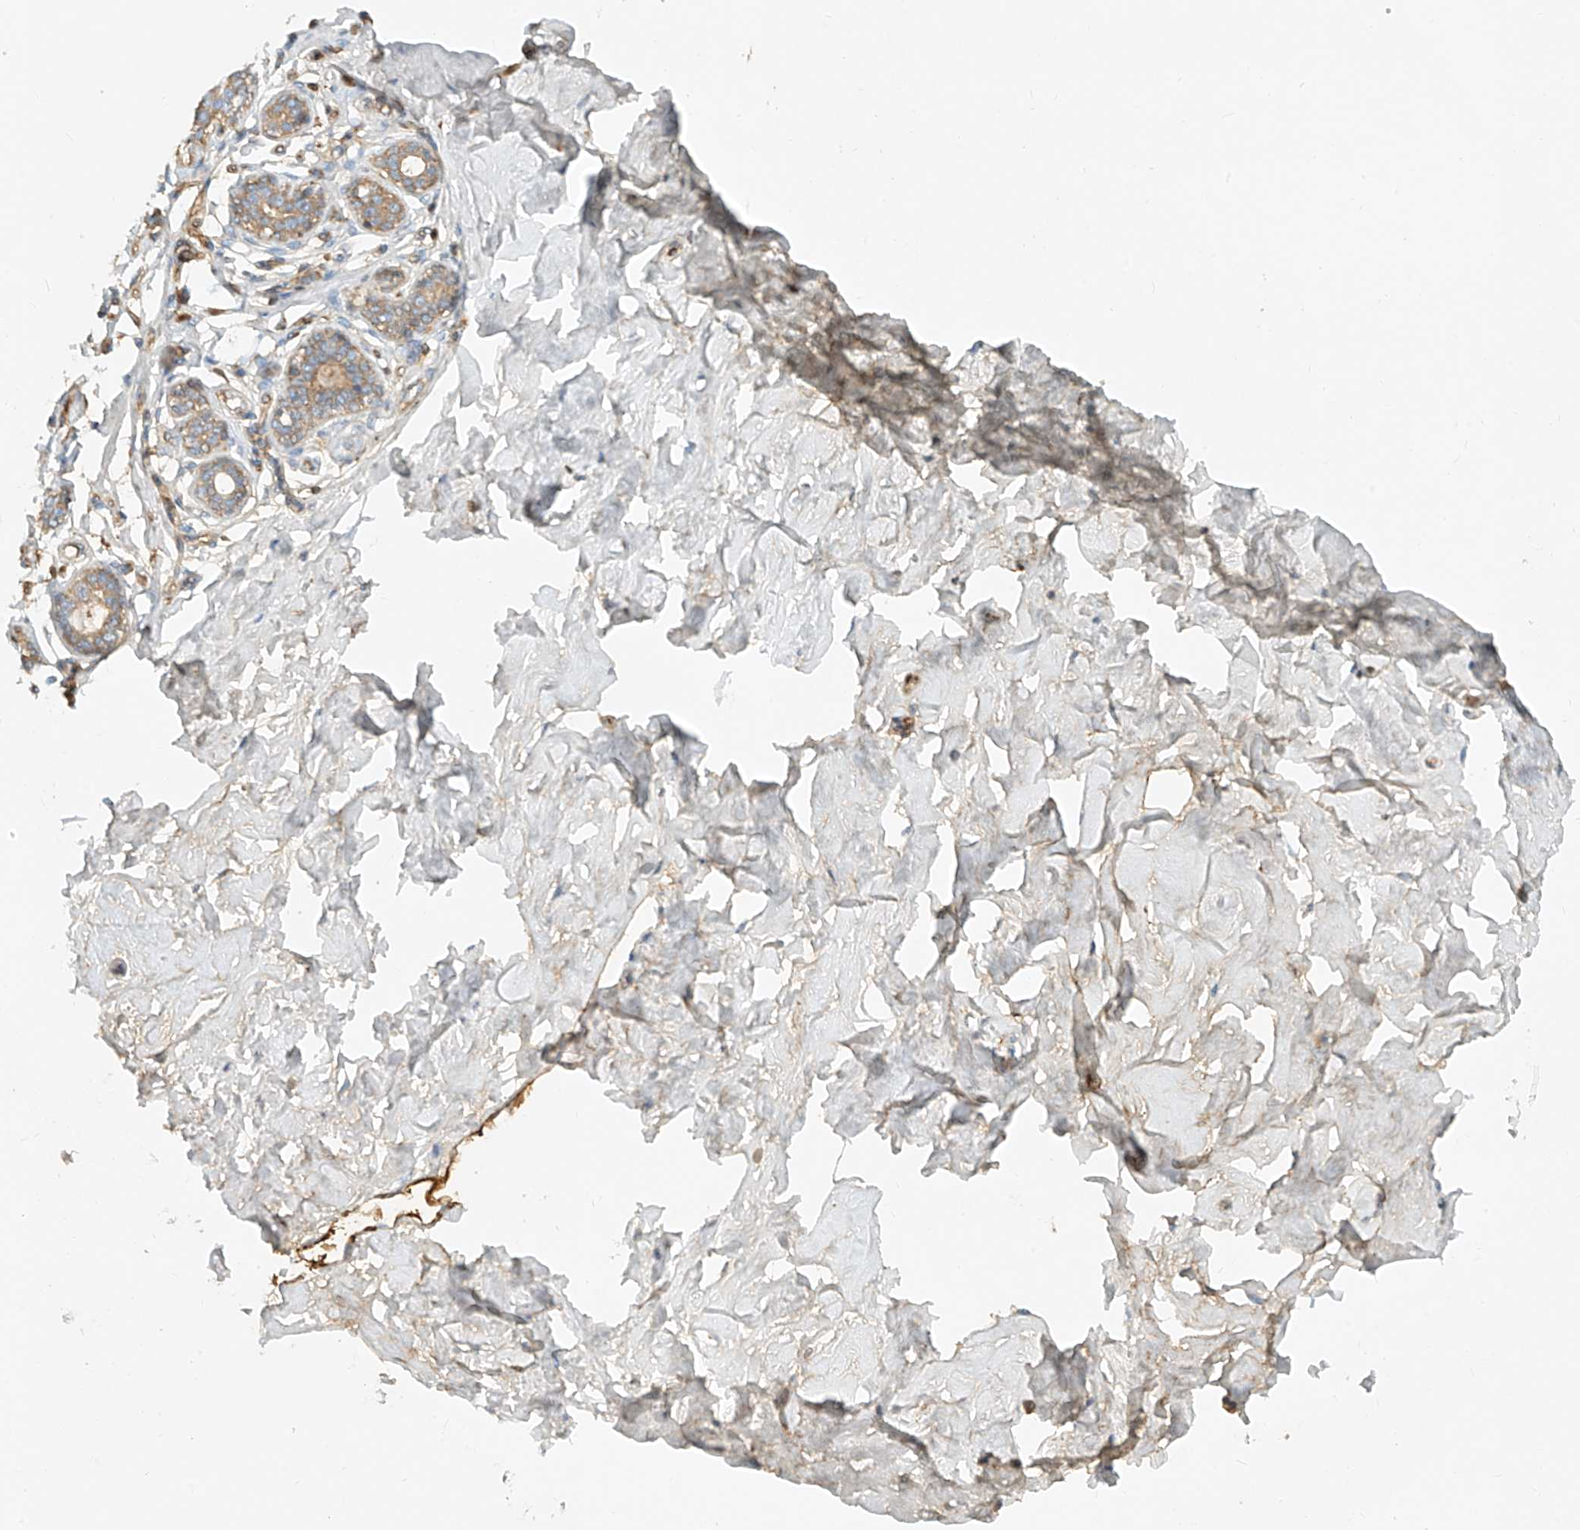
{"staining": {"intensity": "weak", "quantity": ">75%", "location": "cytoplasmic/membranous"}, "tissue": "breast", "cell_type": "Adipocytes", "image_type": "normal", "snomed": [{"axis": "morphology", "description": "Normal tissue, NOS"}, {"axis": "morphology", "description": "Adenoma, NOS"}, {"axis": "topography", "description": "Breast"}], "caption": "Immunohistochemistry photomicrograph of benign human breast stained for a protein (brown), which reveals low levels of weak cytoplasmic/membranous positivity in approximately >75% of adipocytes.", "gene": "OCSTAMP", "patient": {"sex": "female", "age": 23}}